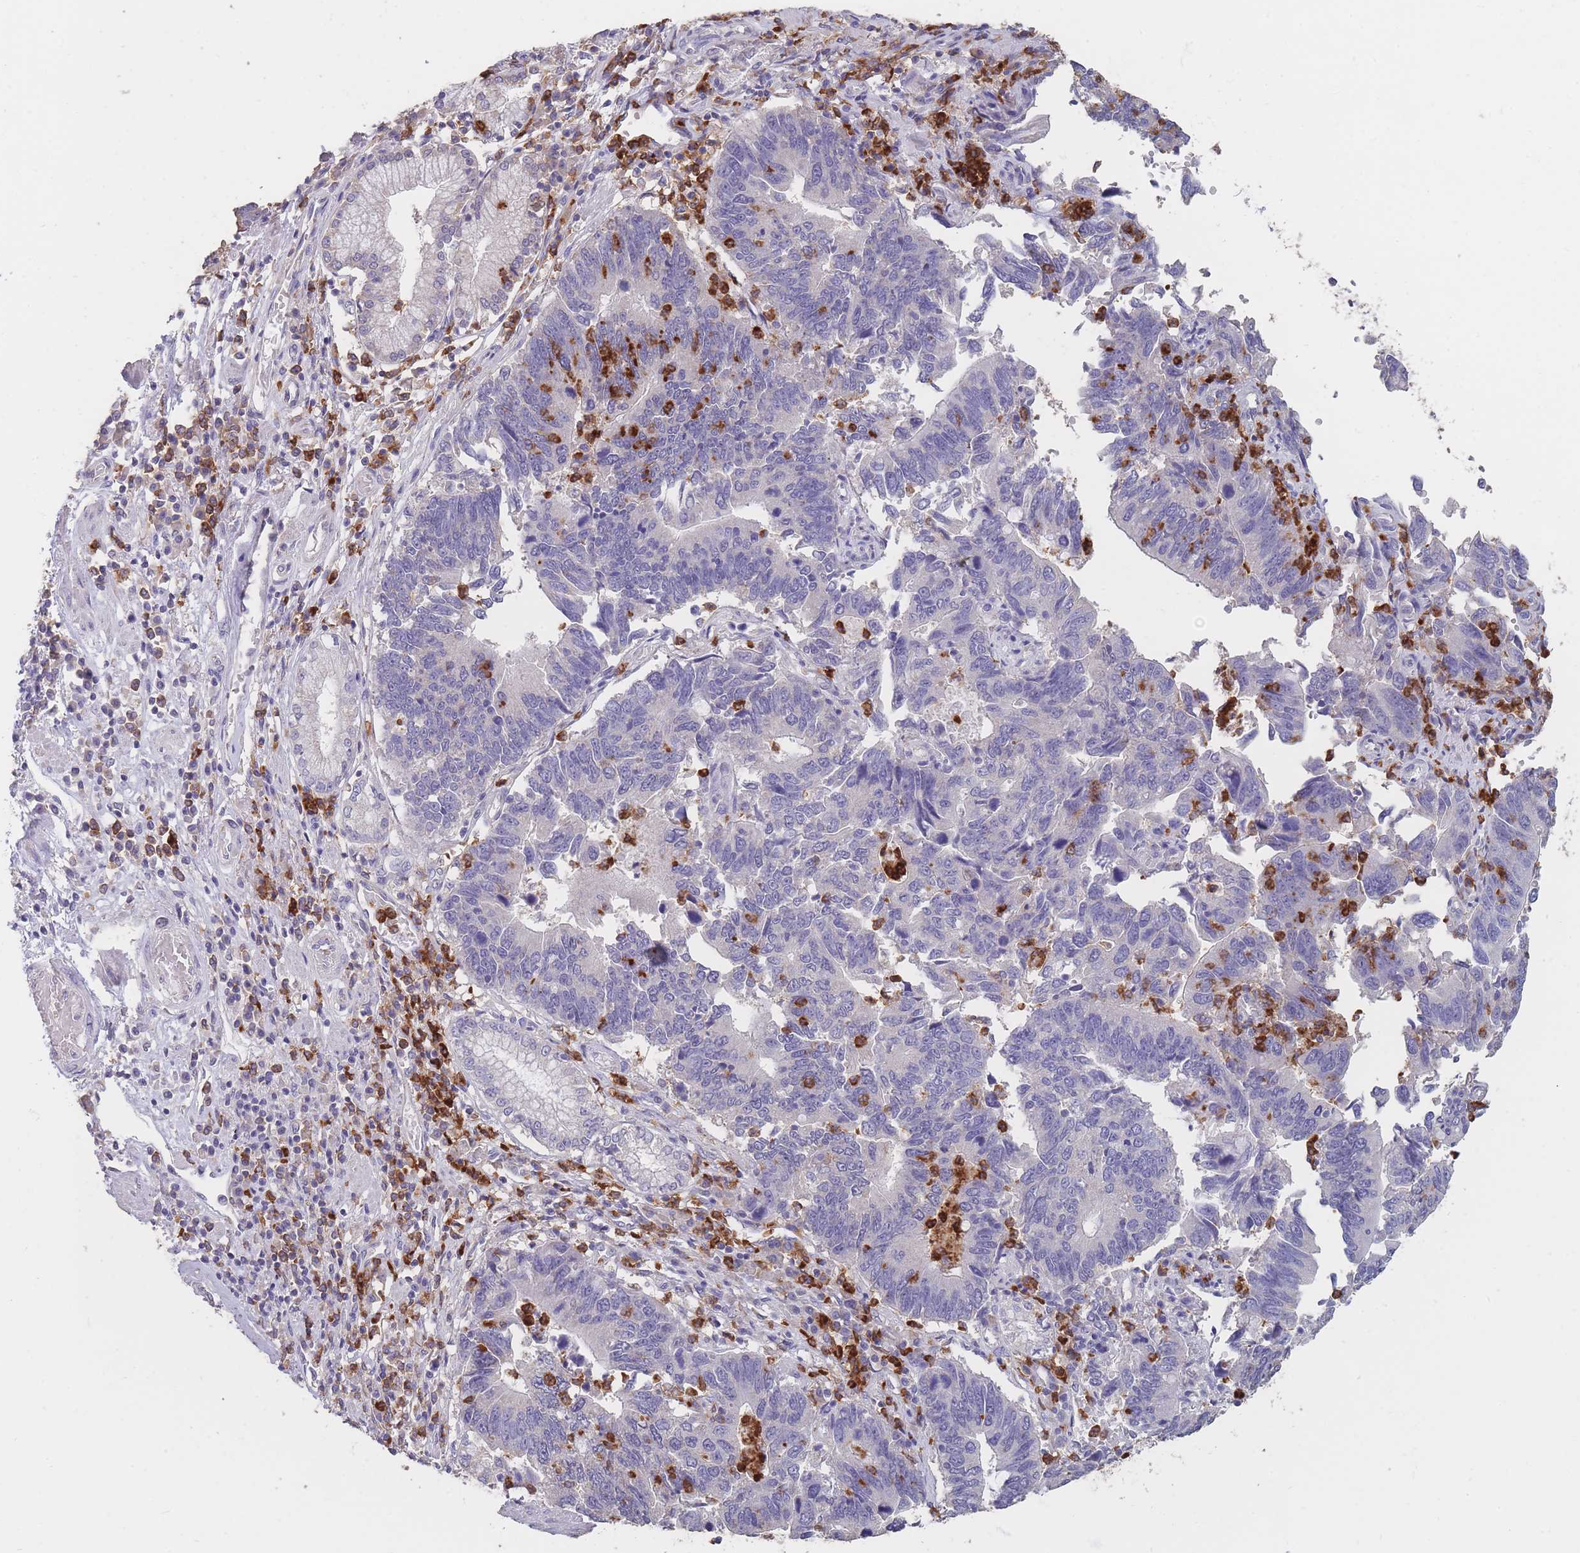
{"staining": {"intensity": "negative", "quantity": "none", "location": "none"}, "tissue": "stomach cancer", "cell_type": "Tumor cells", "image_type": "cancer", "snomed": [{"axis": "morphology", "description": "Adenocarcinoma, NOS"}, {"axis": "topography", "description": "Stomach"}], "caption": "The micrograph reveals no significant staining in tumor cells of stomach cancer (adenocarcinoma).", "gene": "CLEC12A", "patient": {"sex": "male", "age": 59}}